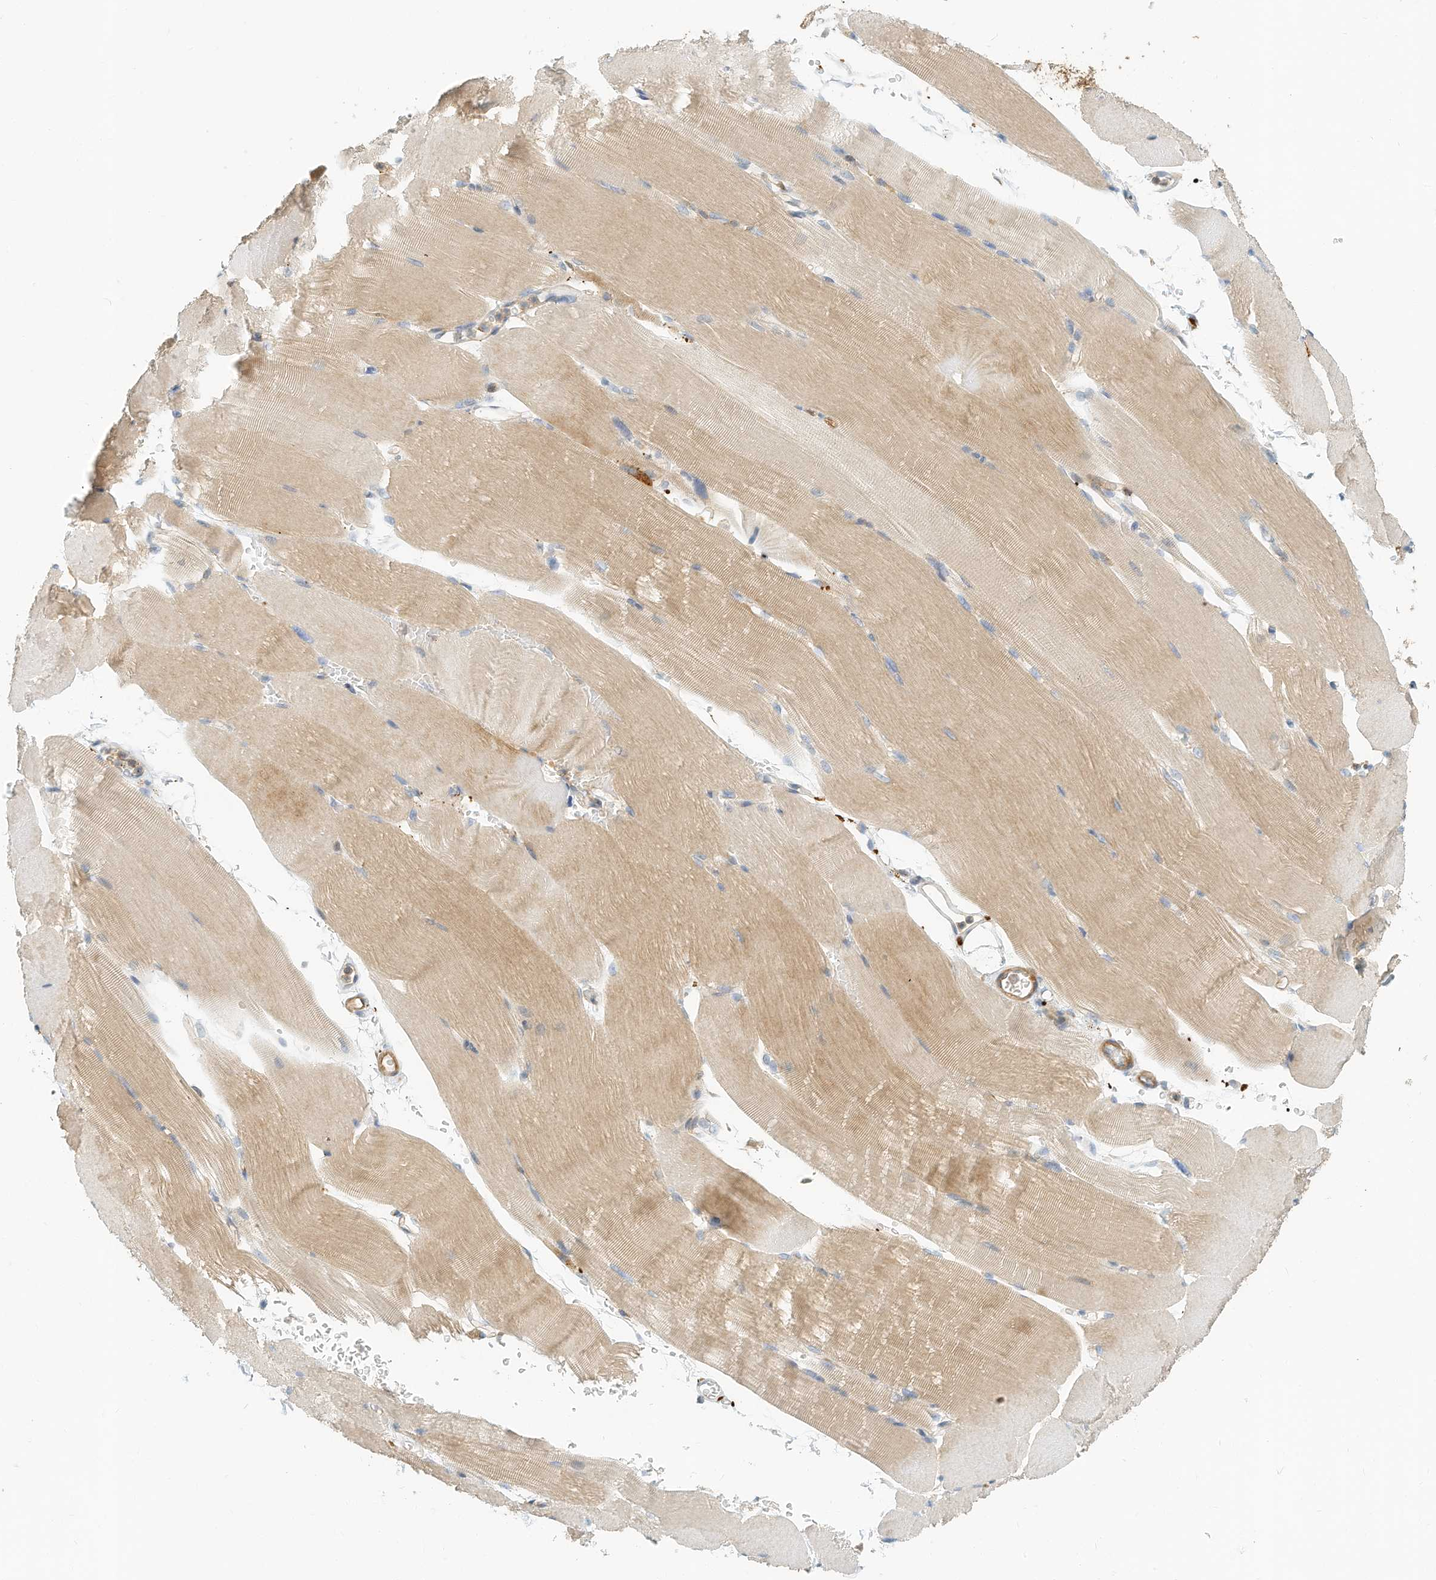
{"staining": {"intensity": "moderate", "quantity": "<25%", "location": "cytoplasmic/membranous"}, "tissue": "skeletal muscle", "cell_type": "Myocytes", "image_type": "normal", "snomed": [{"axis": "morphology", "description": "Normal tissue, NOS"}, {"axis": "topography", "description": "Skeletal muscle"}, {"axis": "topography", "description": "Parathyroid gland"}], "caption": "Myocytes demonstrate moderate cytoplasmic/membranous staining in about <25% of cells in benign skeletal muscle. (DAB (3,3'-diaminobenzidine) = brown stain, brightfield microscopy at high magnification).", "gene": "MICAL1", "patient": {"sex": "female", "age": 37}}